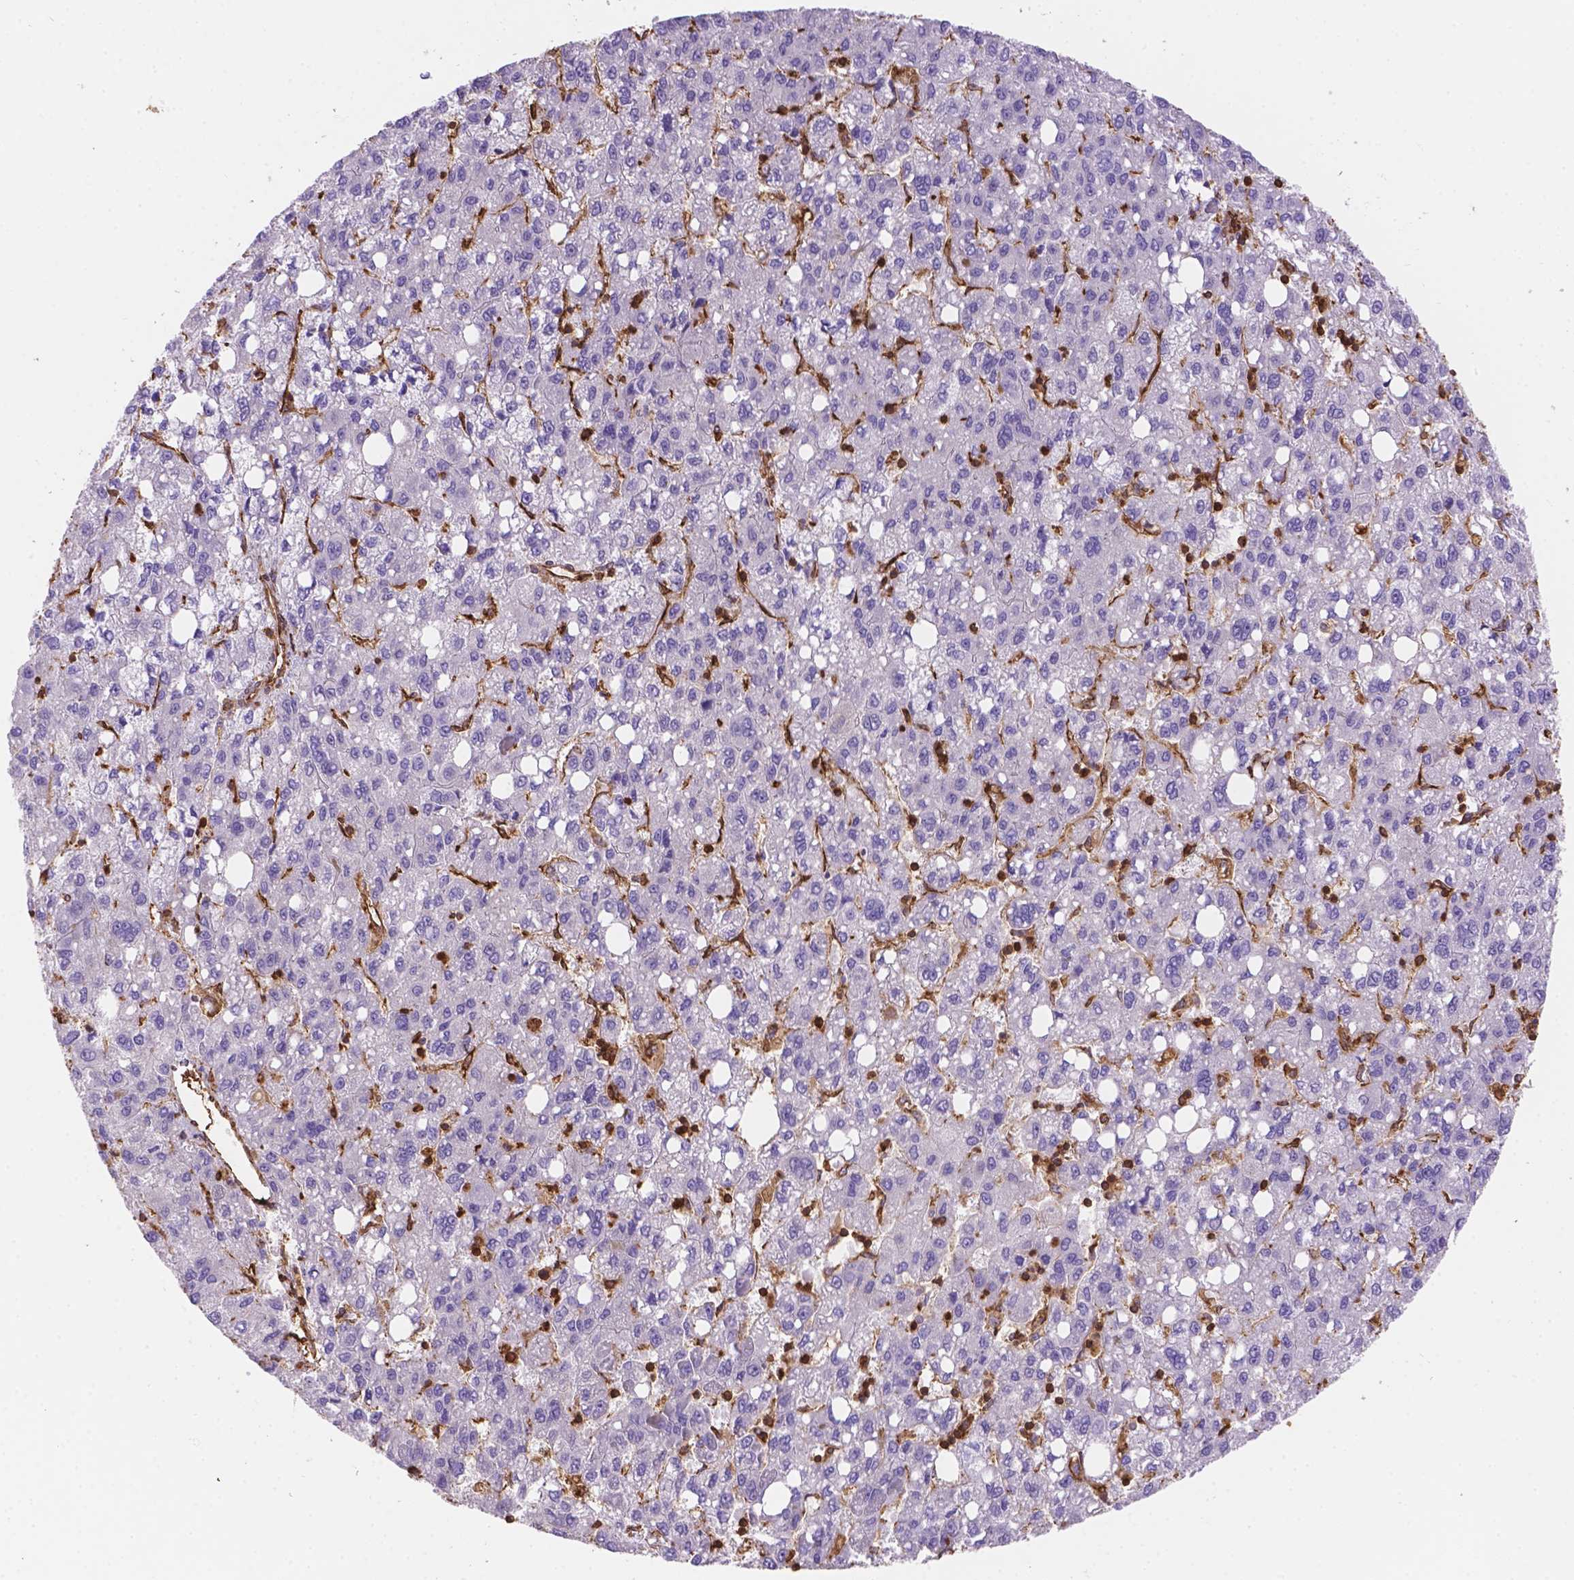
{"staining": {"intensity": "negative", "quantity": "none", "location": "none"}, "tissue": "liver cancer", "cell_type": "Tumor cells", "image_type": "cancer", "snomed": [{"axis": "morphology", "description": "Carcinoma, Hepatocellular, NOS"}, {"axis": "topography", "description": "Liver"}], "caption": "Protein analysis of liver cancer (hepatocellular carcinoma) shows no significant staining in tumor cells.", "gene": "DMWD", "patient": {"sex": "female", "age": 82}}